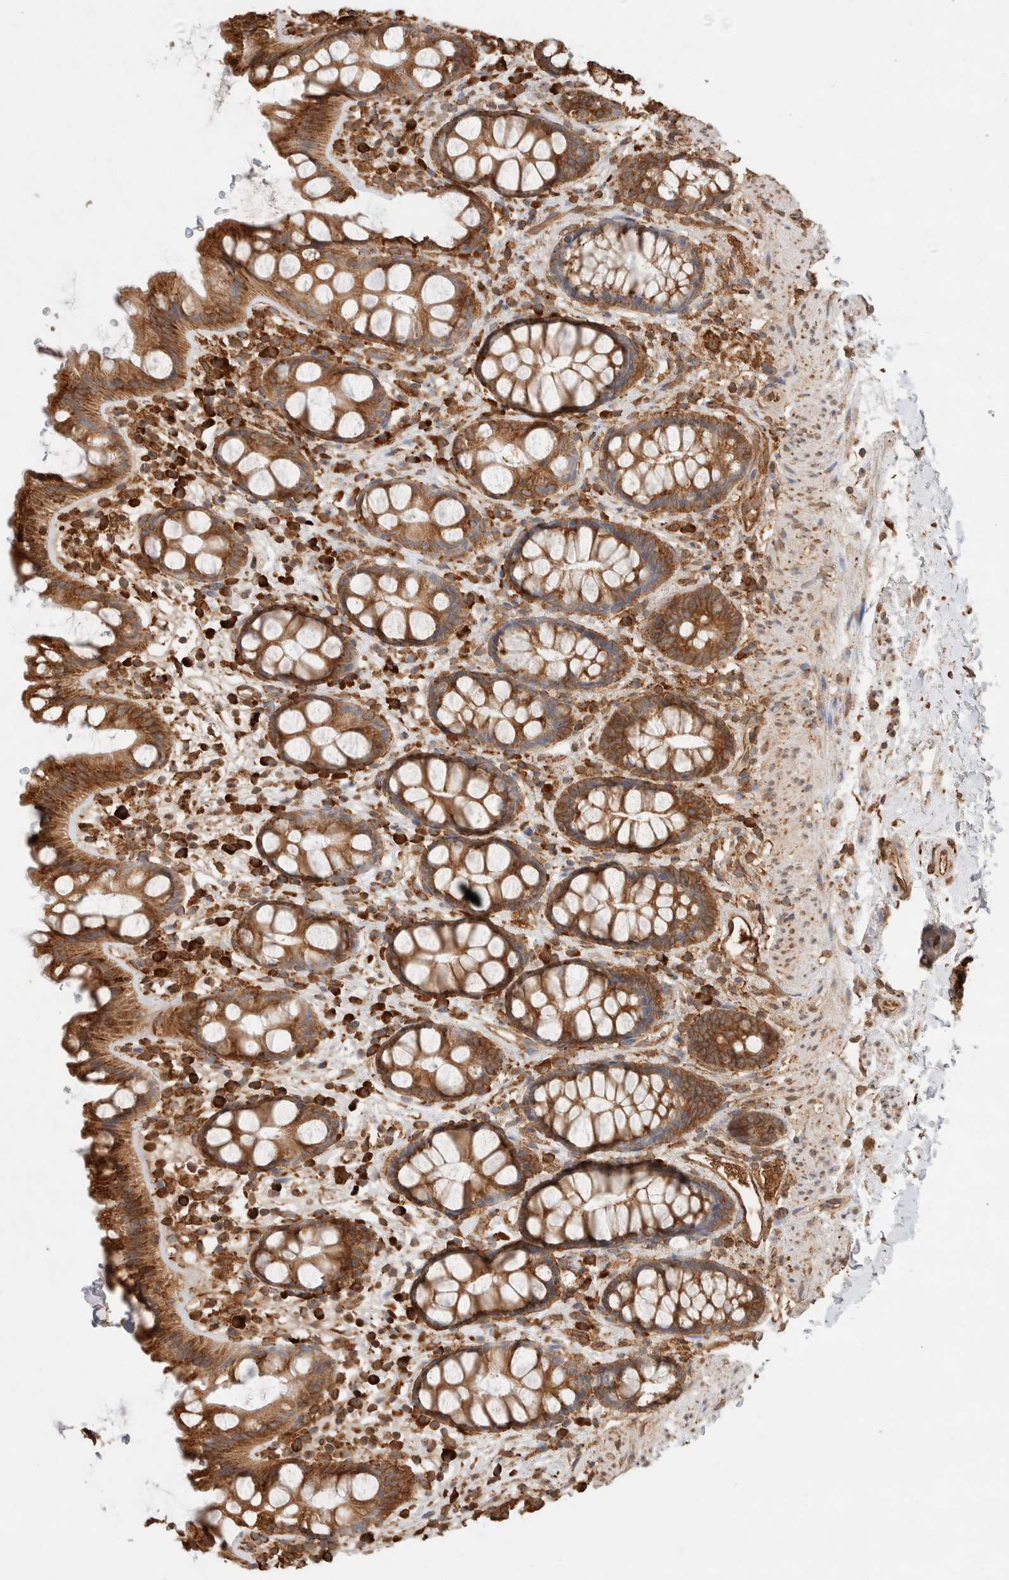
{"staining": {"intensity": "moderate", "quantity": ">75%", "location": "cytoplasmic/membranous"}, "tissue": "rectum", "cell_type": "Glandular cells", "image_type": "normal", "snomed": [{"axis": "morphology", "description": "Normal tissue, NOS"}, {"axis": "topography", "description": "Rectum"}], "caption": "Immunohistochemistry (DAB (3,3'-diaminobenzidine)) staining of benign human rectum displays moderate cytoplasmic/membranous protein staining in approximately >75% of glandular cells. (DAB (3,3'-diaminobenzidine) = brown stain, brightfield microscopy at high magnification).", "gene": "ERAP1", "patient": {"sex": "female", "age": 65}}